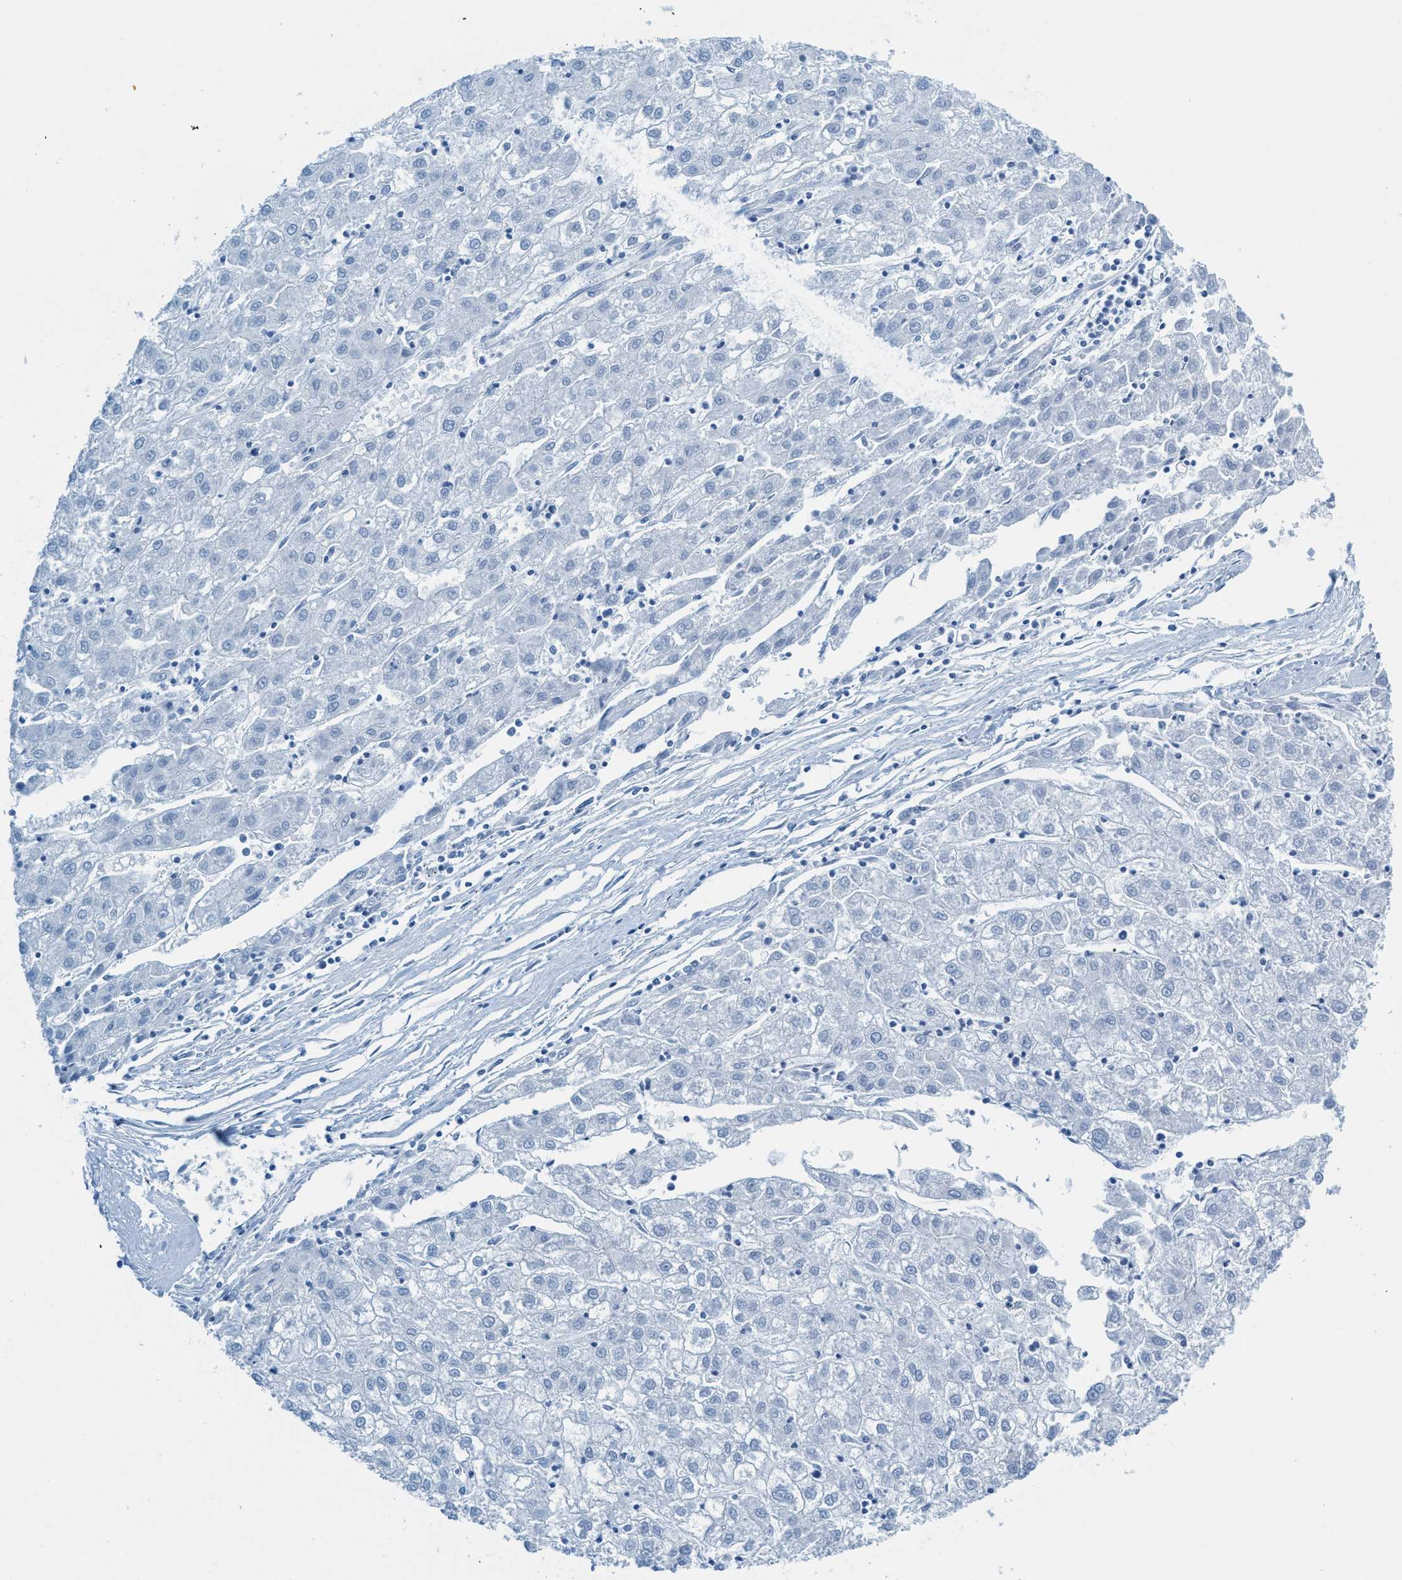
{"staining": {"intensity": "negative", "quantity": "none", "location": "none"}, "tissue": "liver cancer", "cell_type": "Tumor cells", "image_type": "cancer", "snomed": [{"axis": "morphology", "description": "Carcinoma, Hepatocellular, NOS"}, {"axis": "topography", "description": "Liver"}], "caption": "Human liver hepatocellular carcinoma stained for a protein using immunohistochemistry (IHC) shows no positivity in tumor cells.", "gene": "C21orf62", "patient": {"sex": "male", "age": 72}}